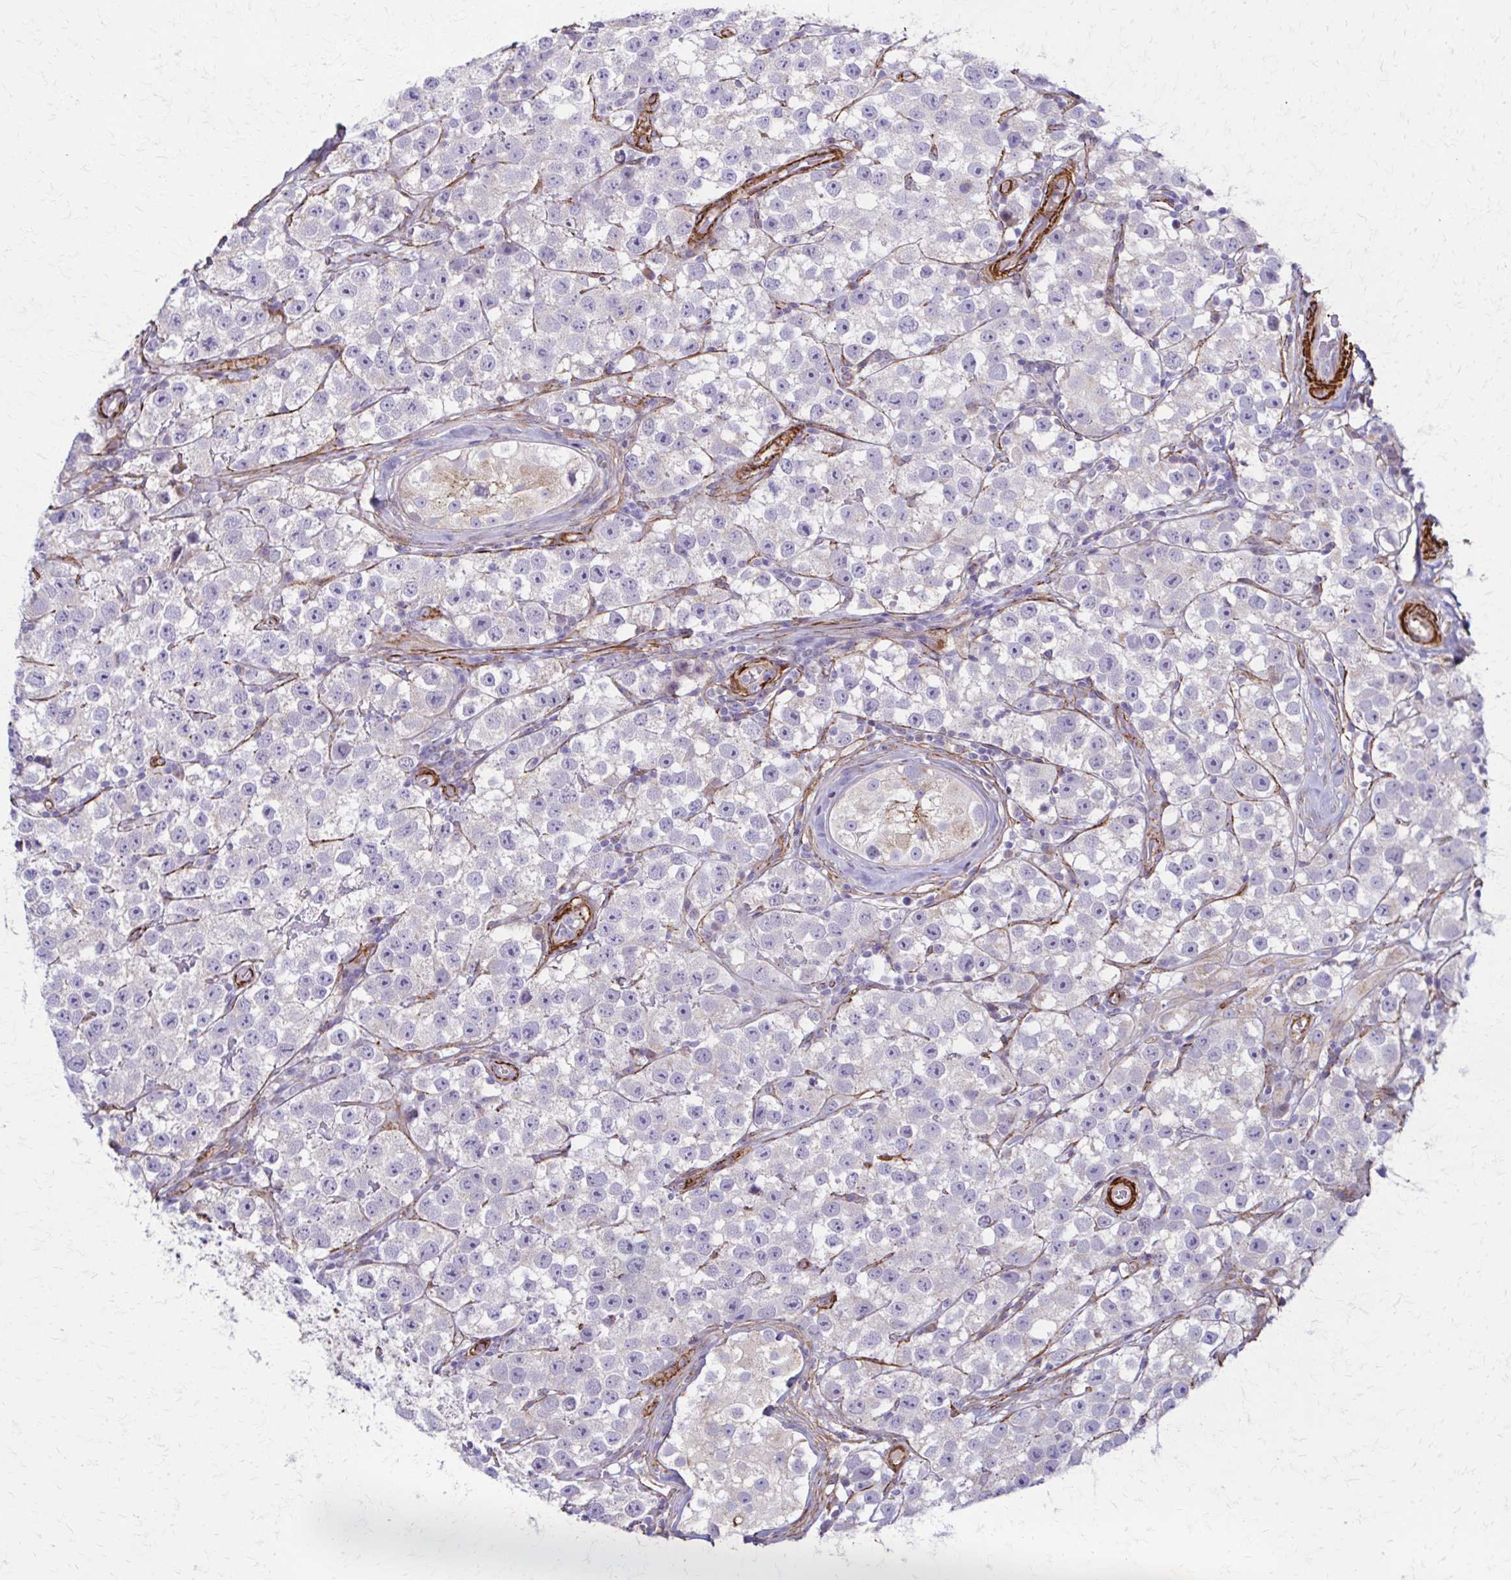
{"staining": {"intensity": "negative", "quantity": "none", "location": "none"}, "tissue": "testis cancer", "cell_type": "Tumor cells", "image_type": "cancer", "snomed": [{"axis": "morphology", "description": "Seminoma, NOS"}, {"axis": "topography", "description": "Testis"}], "caption": "Immunohistochemistry micrograph of neoplastic tissue: testis cancer stained with DAB shows no significant protein expression in tumor cells. (Immunohistochemistry (ihc), brightfield microscopy, high magnification).", "gene": "TIMMDC1", "patient": {"sex": "male", "age": 34}}